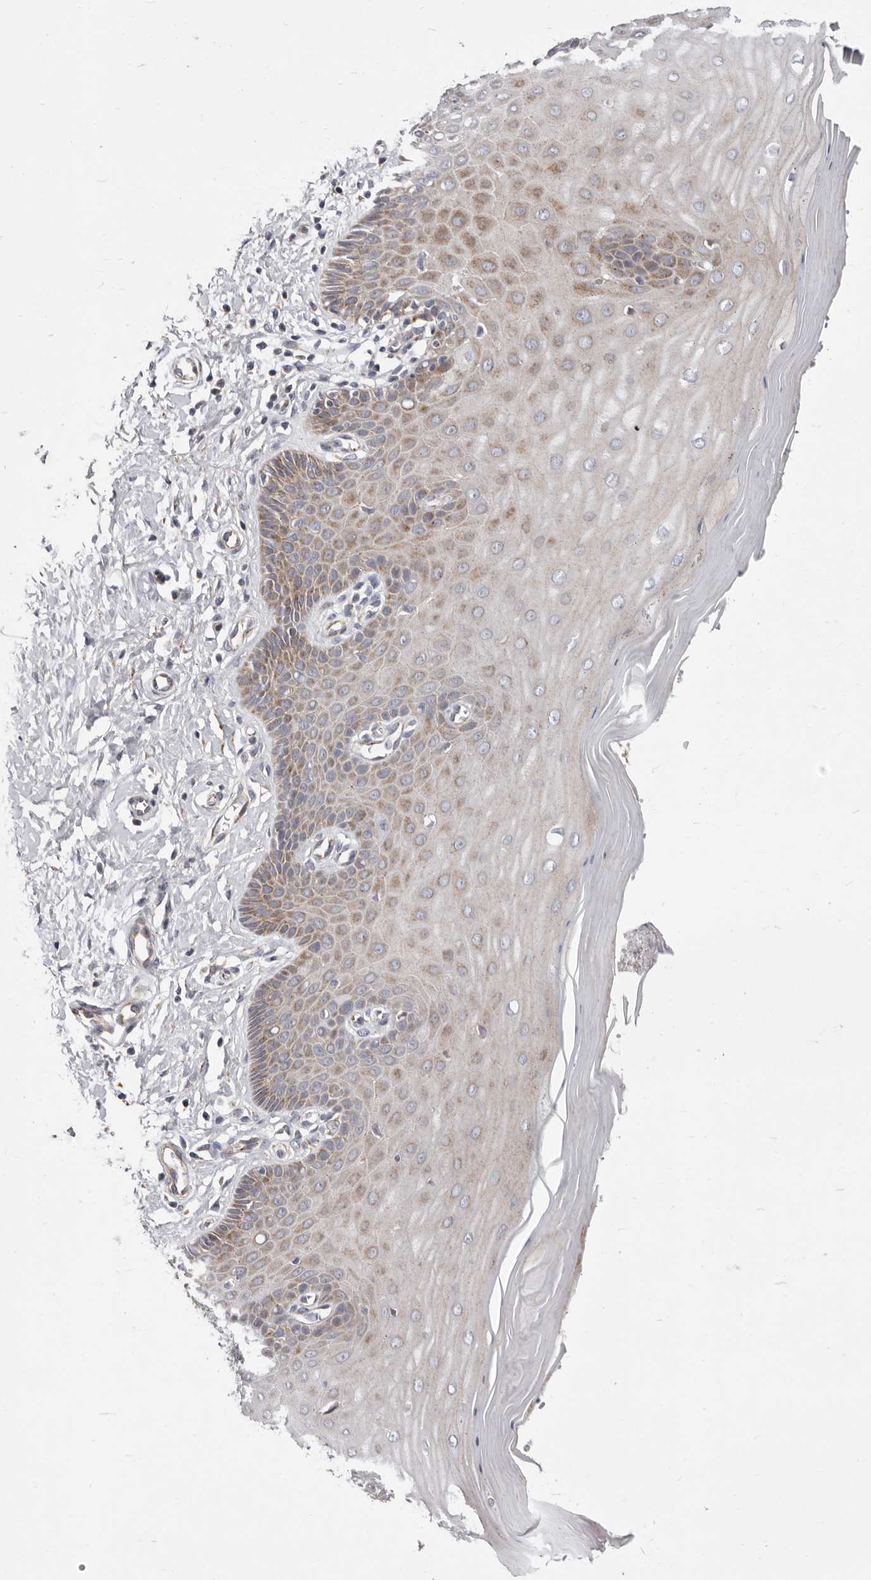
{"staining": {"intensity": "moderate", "quantity": ">75%", "location": "cytoplasmic/membranous"}, "tissue": "cervix", "cell_type": "Glandular cells", "image_type": "normal", "snomed": [{"axis": "morphology", "description": "Normal tissue, NOS"}, {"axis": "topography", "description": "Cervix"}], "caption": "Immunohistochemical staining of benign cervix shows >75% levels of moderate cytoplasmic/membranous protein positivity in about >75% of glandular cells. Nuclei are stained in blue.", "gene": "TOR3A", "patient": {"sex": "female", "age": 55}}